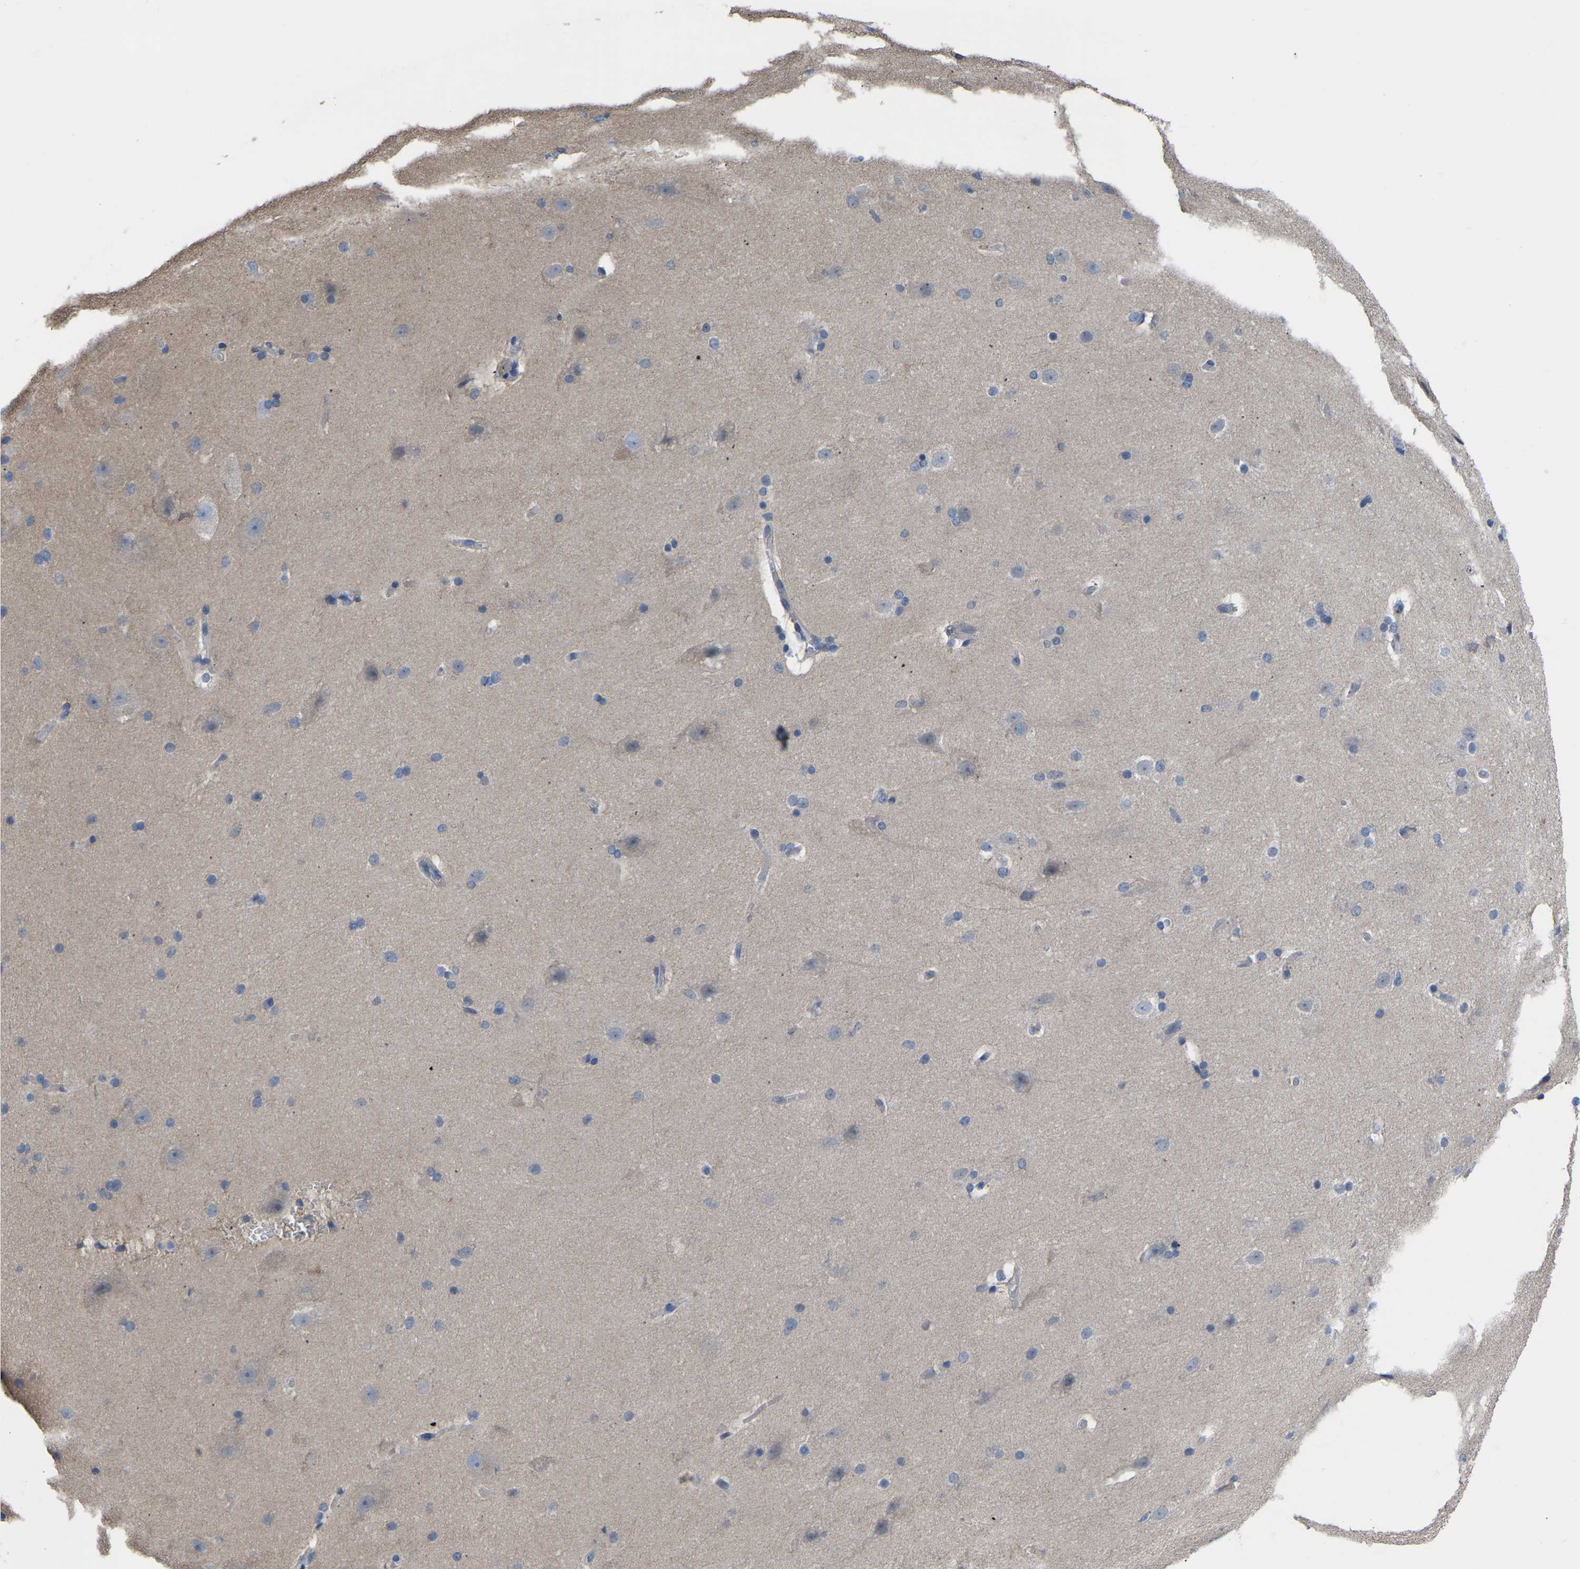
{"staining": {"intensity": "negative", "quantity": "none", "location": "none"}, "tissue": "cerebral cortex", "cell_type": "Endothelial cells", "image_type": "normal", "snomed": [{"axis": "morphology", "description": "Normal tissue, NOS"}, {"axis": "topography", "description": "Cerebral cortex"}, {"axis": "topography", "description": "Hippocampus"}], "caption": "Immunohistochemistry of unremarkable human cerebral cortex reveals no expression in endothelial cells. (Stains: DAB IHC with hematoxylin counter stain, Microscopy: brightfield microscopy at high magnification).", "gene": "ZNF449", "patient": {"sex": "female", "age": 19}}